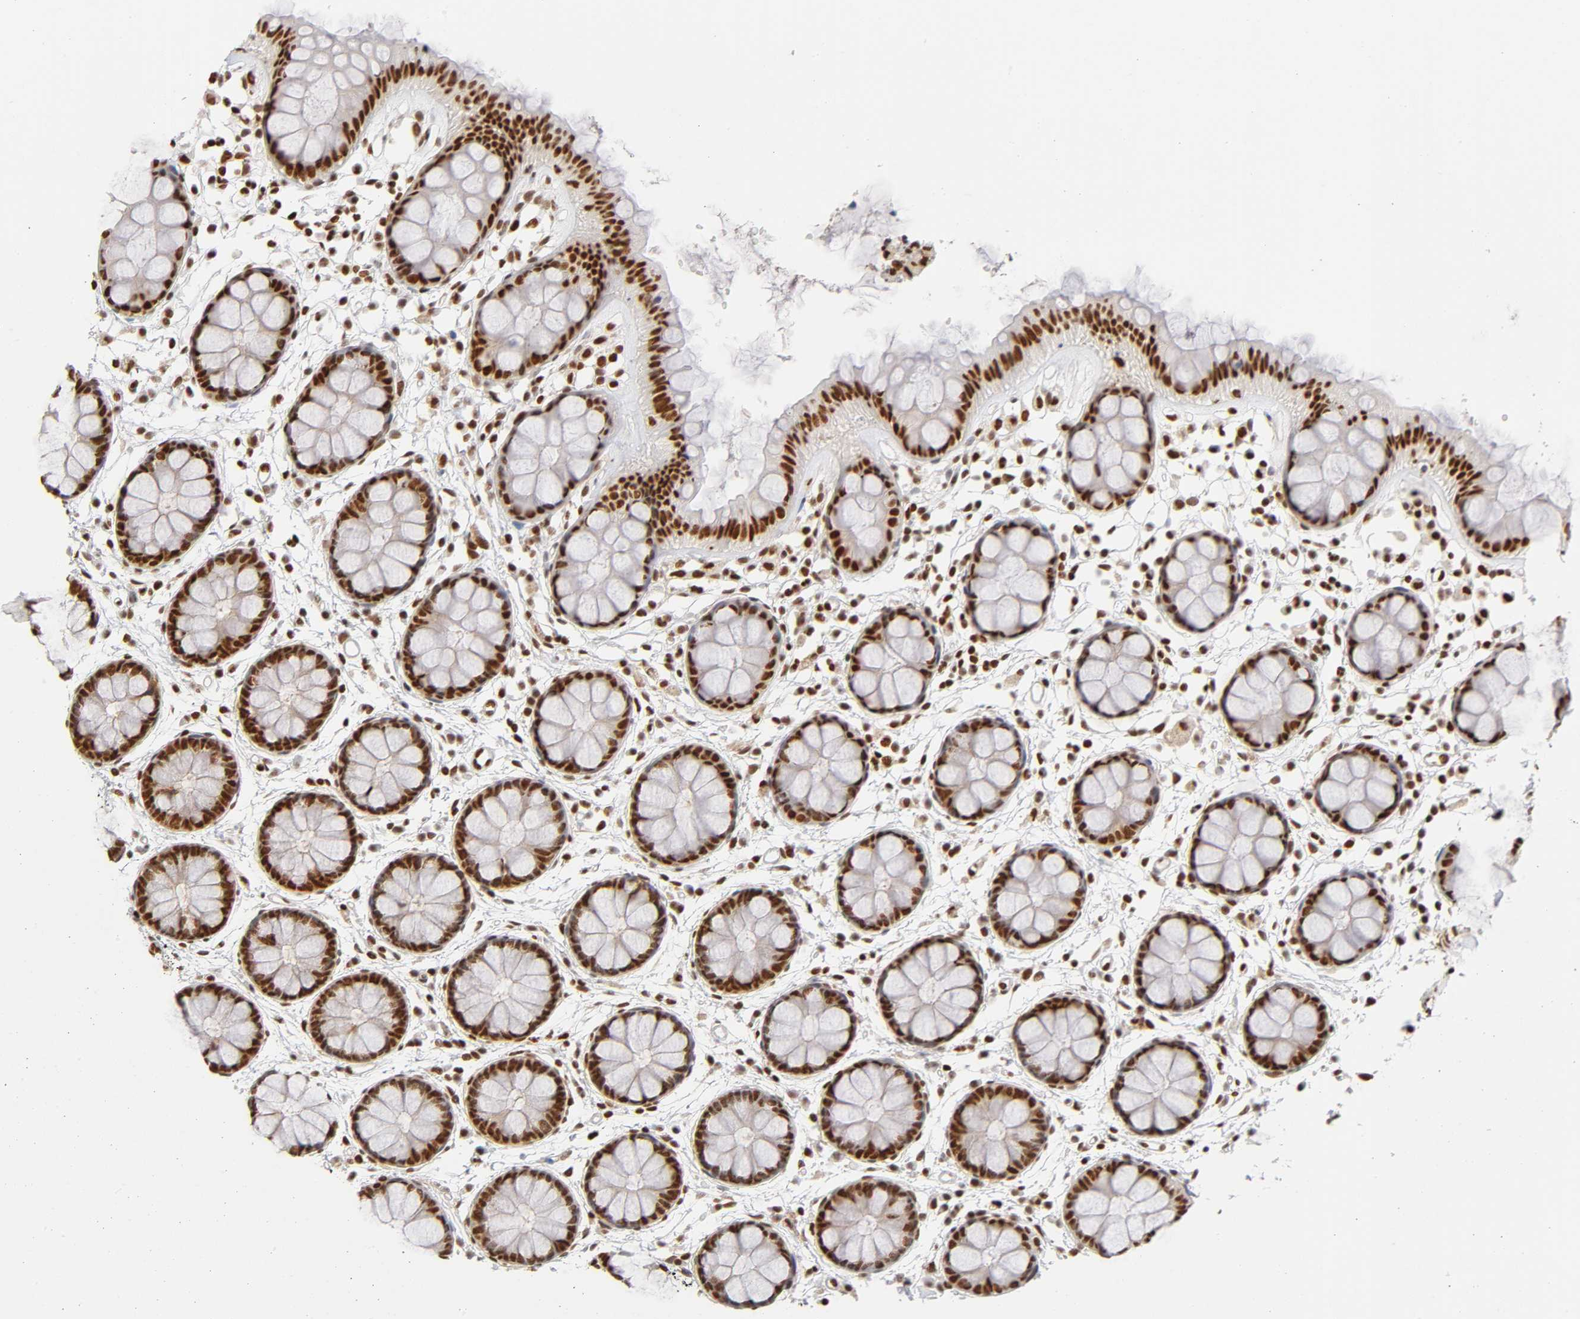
{"staining": {"intensity": "strong", "quantity": ">75%", "location": "nuclear"}, "tissue": "rectum", "cell_type": "Glandular cells", "image_type": "normal", "snomed": [{"axis": "morphology", "description": "Normal tissue, NOS"}, {"axis": "topography", "description": "Rectum"}], "caption": "Immunohistochemical staining of benign rectum exhibits strong nuclear protein positivity in about >75% of glandular cells. (Stains: DAB (3,3'-diaminobenzidine) in brown, nuclei in blue, Microscopy: brightfield microscopy at high magnification).", "gene": "ILKAP", "patient": {"sex": "female", "age": 66}}